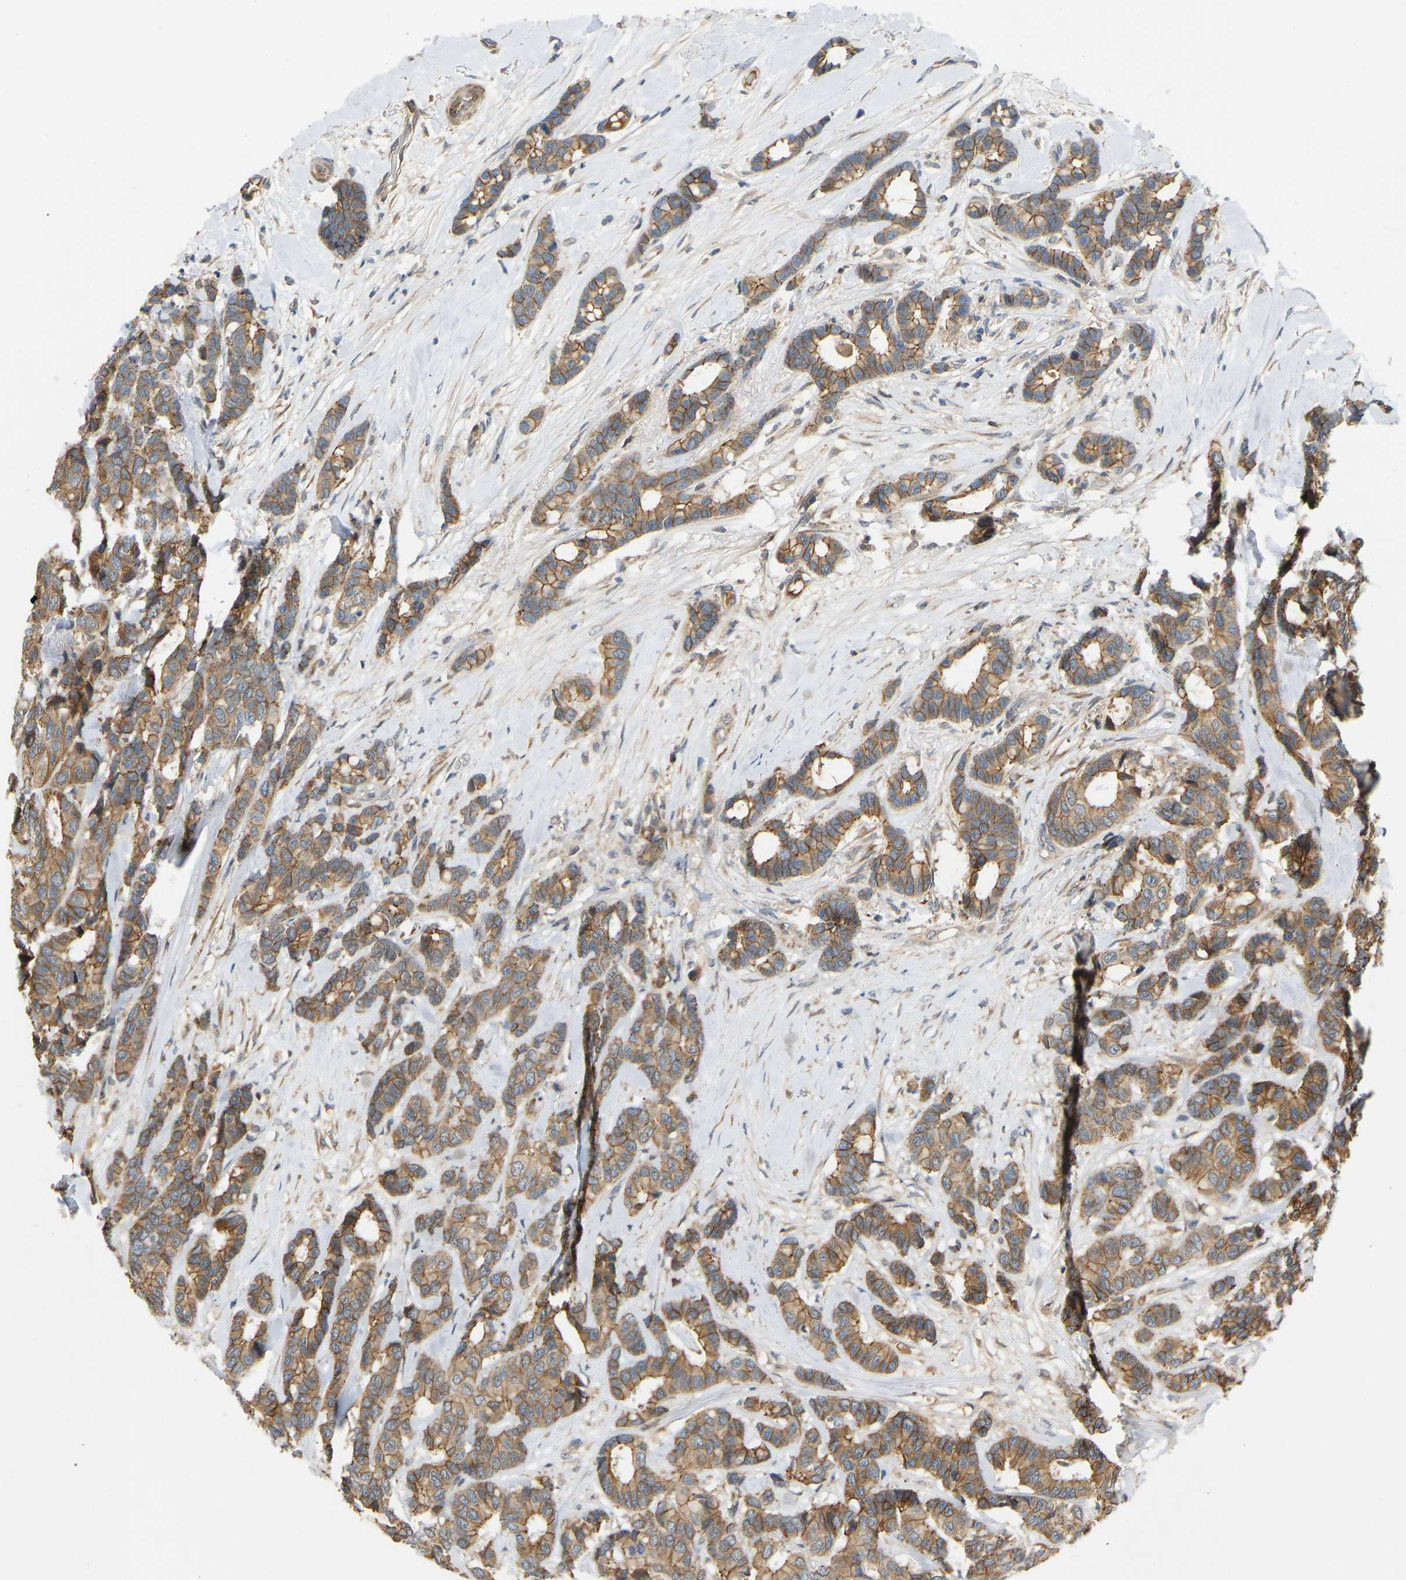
{"staining": {"intensity": "moderate", "quantity": ">75%", "location": "cytoplasmic/membranous"}, "tissue": "breast cancer", "cell_type": "Tumor cells", "image_type": "cancer", "snomed": [{"axis": "morphology", "description": "Duct carcinoma"}, {"axis": "topography", "description": "Breast"}], "caption": "Immunohistochemistry (IHC) of infiltrating ductal carcinoma (breast) shows medium levels of moderate cytoplasmic/membranous expression in approximately >75% of tumor cells. (brown staining indicates protein expression, while blue staining denotes nuclei).", "gene": "PTCD1", "patient": {"sex": "female", "age": 87}}